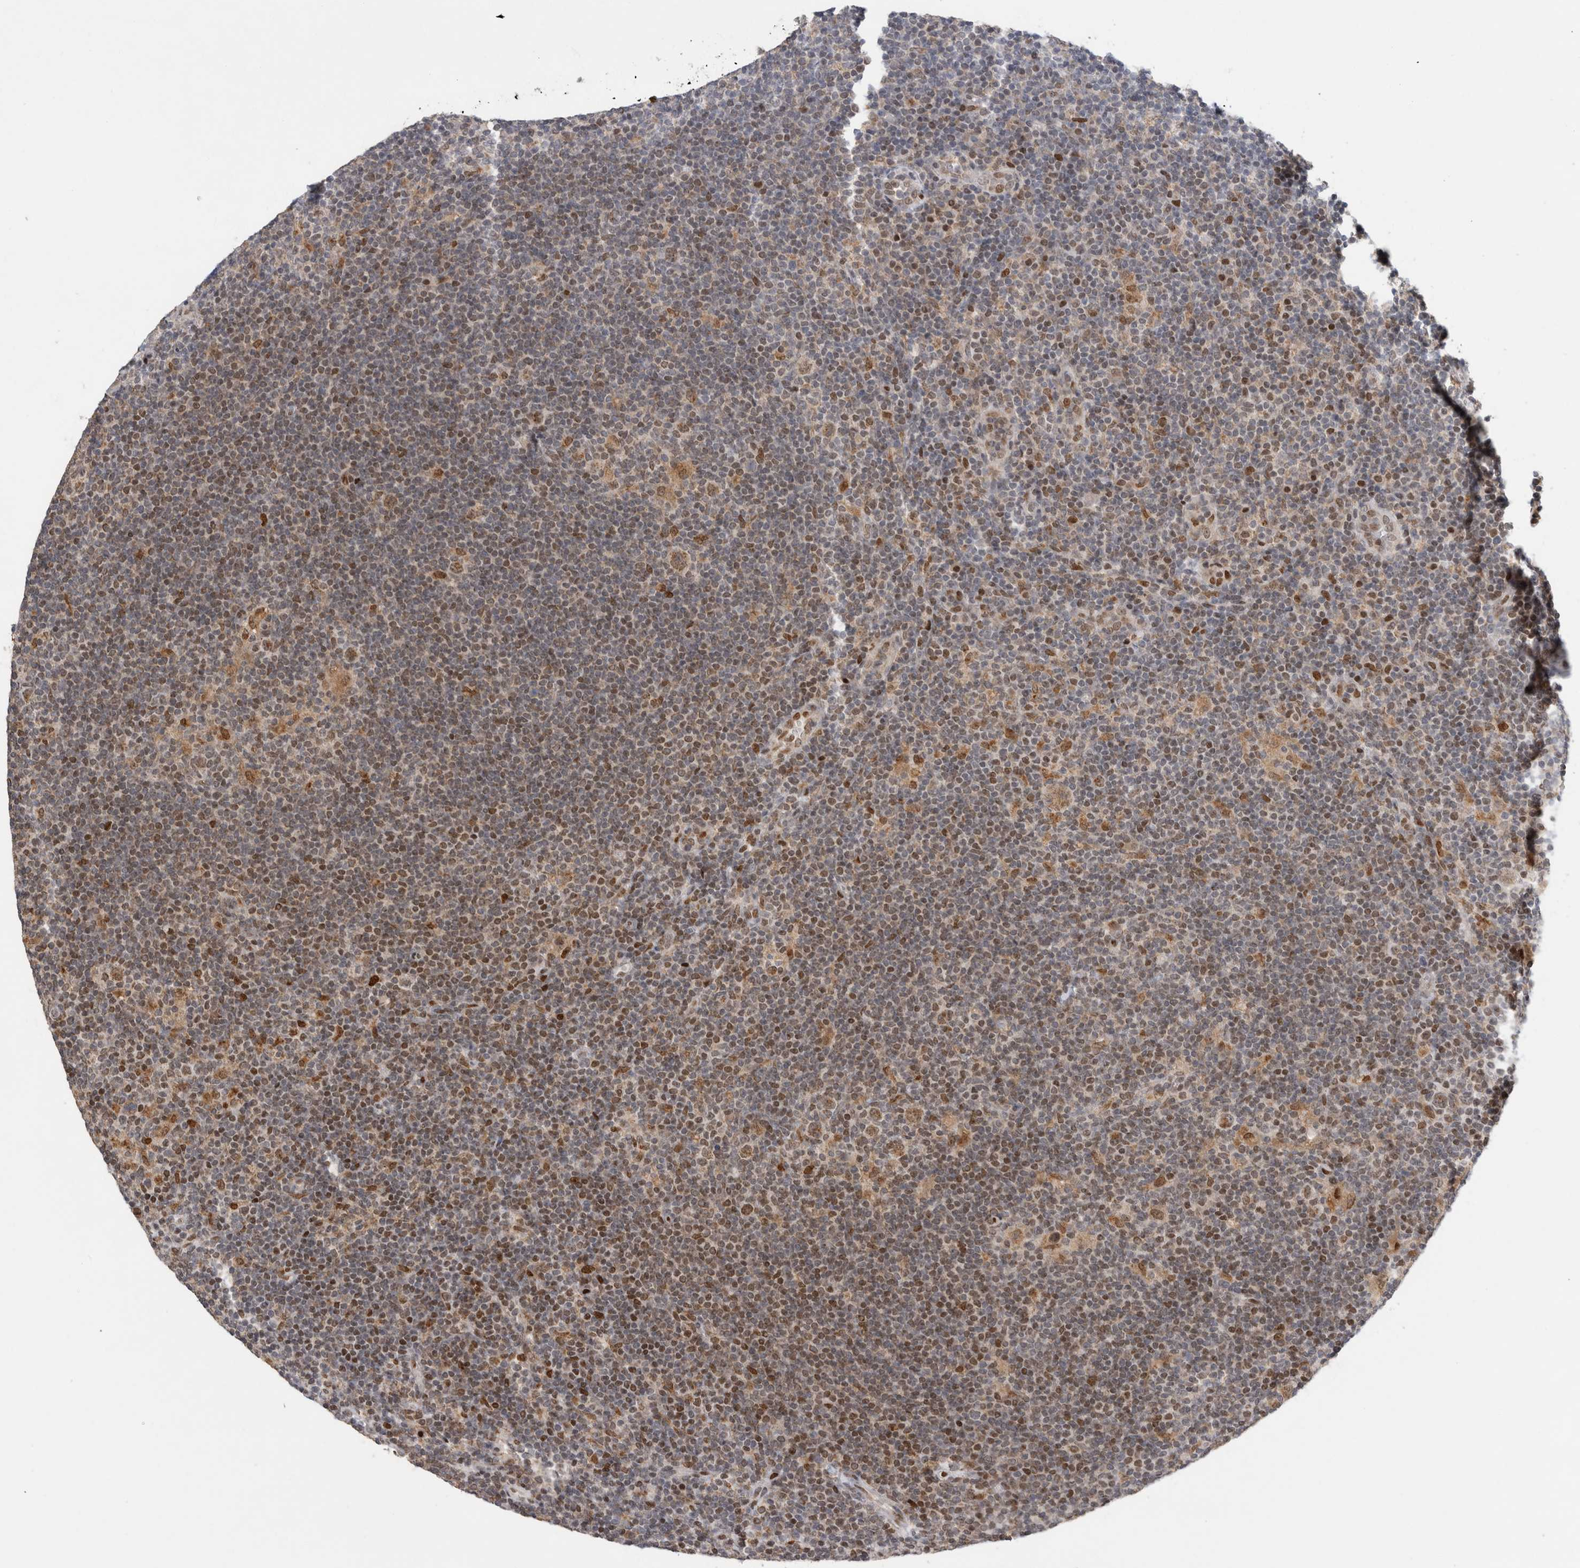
{"staining": {"intensity": "weak", "quantity": ">75%", "location": "cytoplasmic/membranous,nuclear"}, "tissue": "lymphoma", "cell_type": "Tumor cells", "image_type": "cancer", "snomed": [{"axis": "morphology", "description": "Hodgkin's disease, NOS"}, {"axis": "topography", "description": "Lymph node"}], "caption": "Human lymphoma stained with a protein marker shows weak staining in tumor cells.", "gene": "C8orf58", "patient": {"sex": "female", "age": 57}}